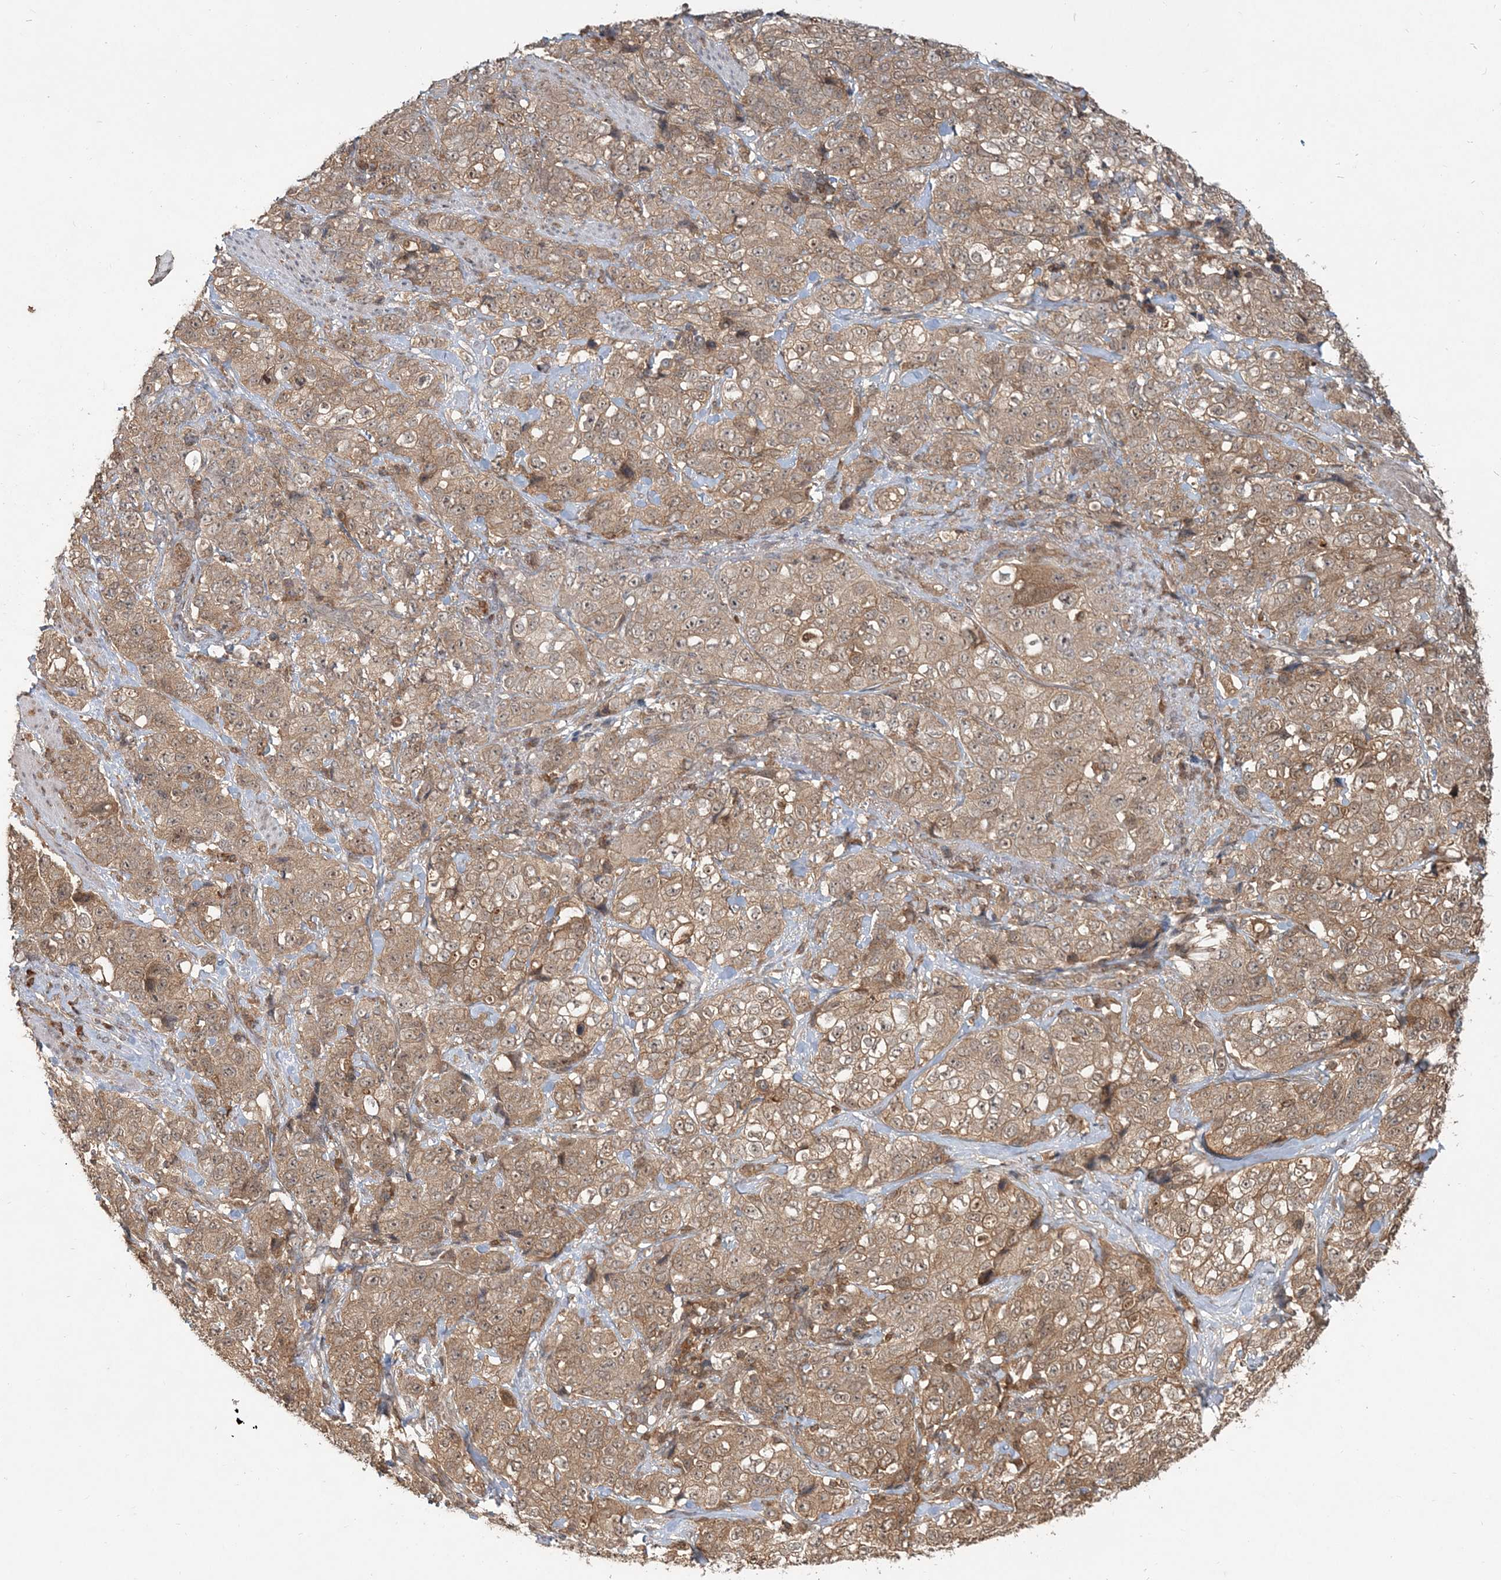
{"staining": {"intensity": "moderate", "quantity": ">75%", "location": "cytoplasmic/membranous"}, "tissue": "stomach cancer", "cell_type": "Tumor cells", "image_type": "cancer", "snomed": [{"axis": "morphology", "description": "Adenocarcinoma, NOS"}, {"axis": "topography", "description": "Stomach"}], "caption": "Adenocarcinoma (stomach) stained for a protein reveals moderate cytoplasmic/membranous positivity in tumor cells.", "gene": "CAB39", "patient": {"sex": "male", "age": 48}}